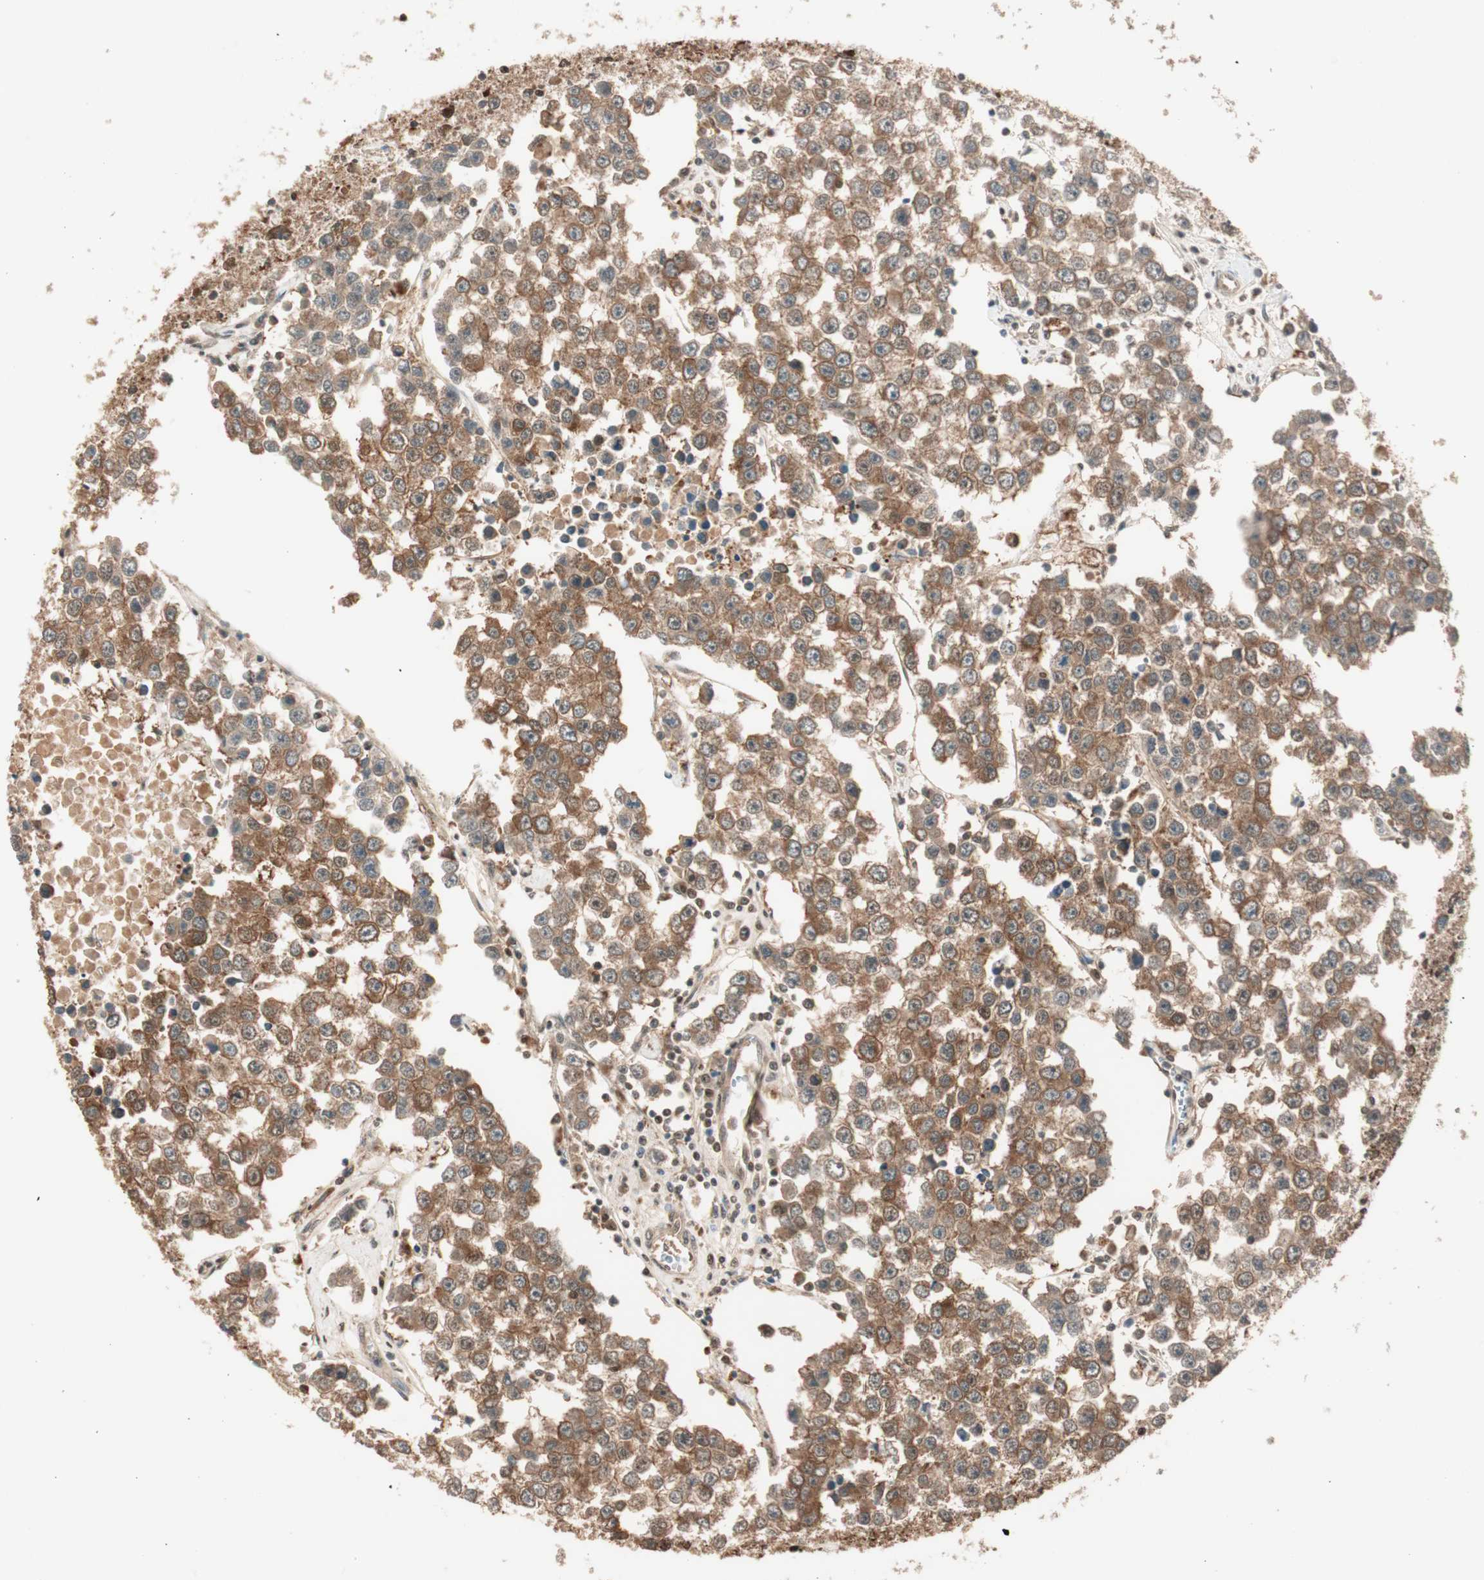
{"staining": {"intensity": "moderate", "quantity": ">75%", "location": "cytoplasmic/membranous,nuclear"}, "tissue": "testis cancer", "cell_type": "Tumor cells", "image_type": "cancer", "snomed": [{"axis": "morphology", "description": "Seminoma, NOS"}, {"axis": "morphology", "description": "Carcinoma, Embryonal, NOS"}, {"axis": "topography", "description": "Testis"}], "caption": "This image displays immunohistochemistry staining of testis seminoma, with medium moderate cytoplasmic/membranous and nuclear staining in approximately >75% of tumor cells.", "gene": "ZNF443", "patient": {"sex": "male", "age": 52}}